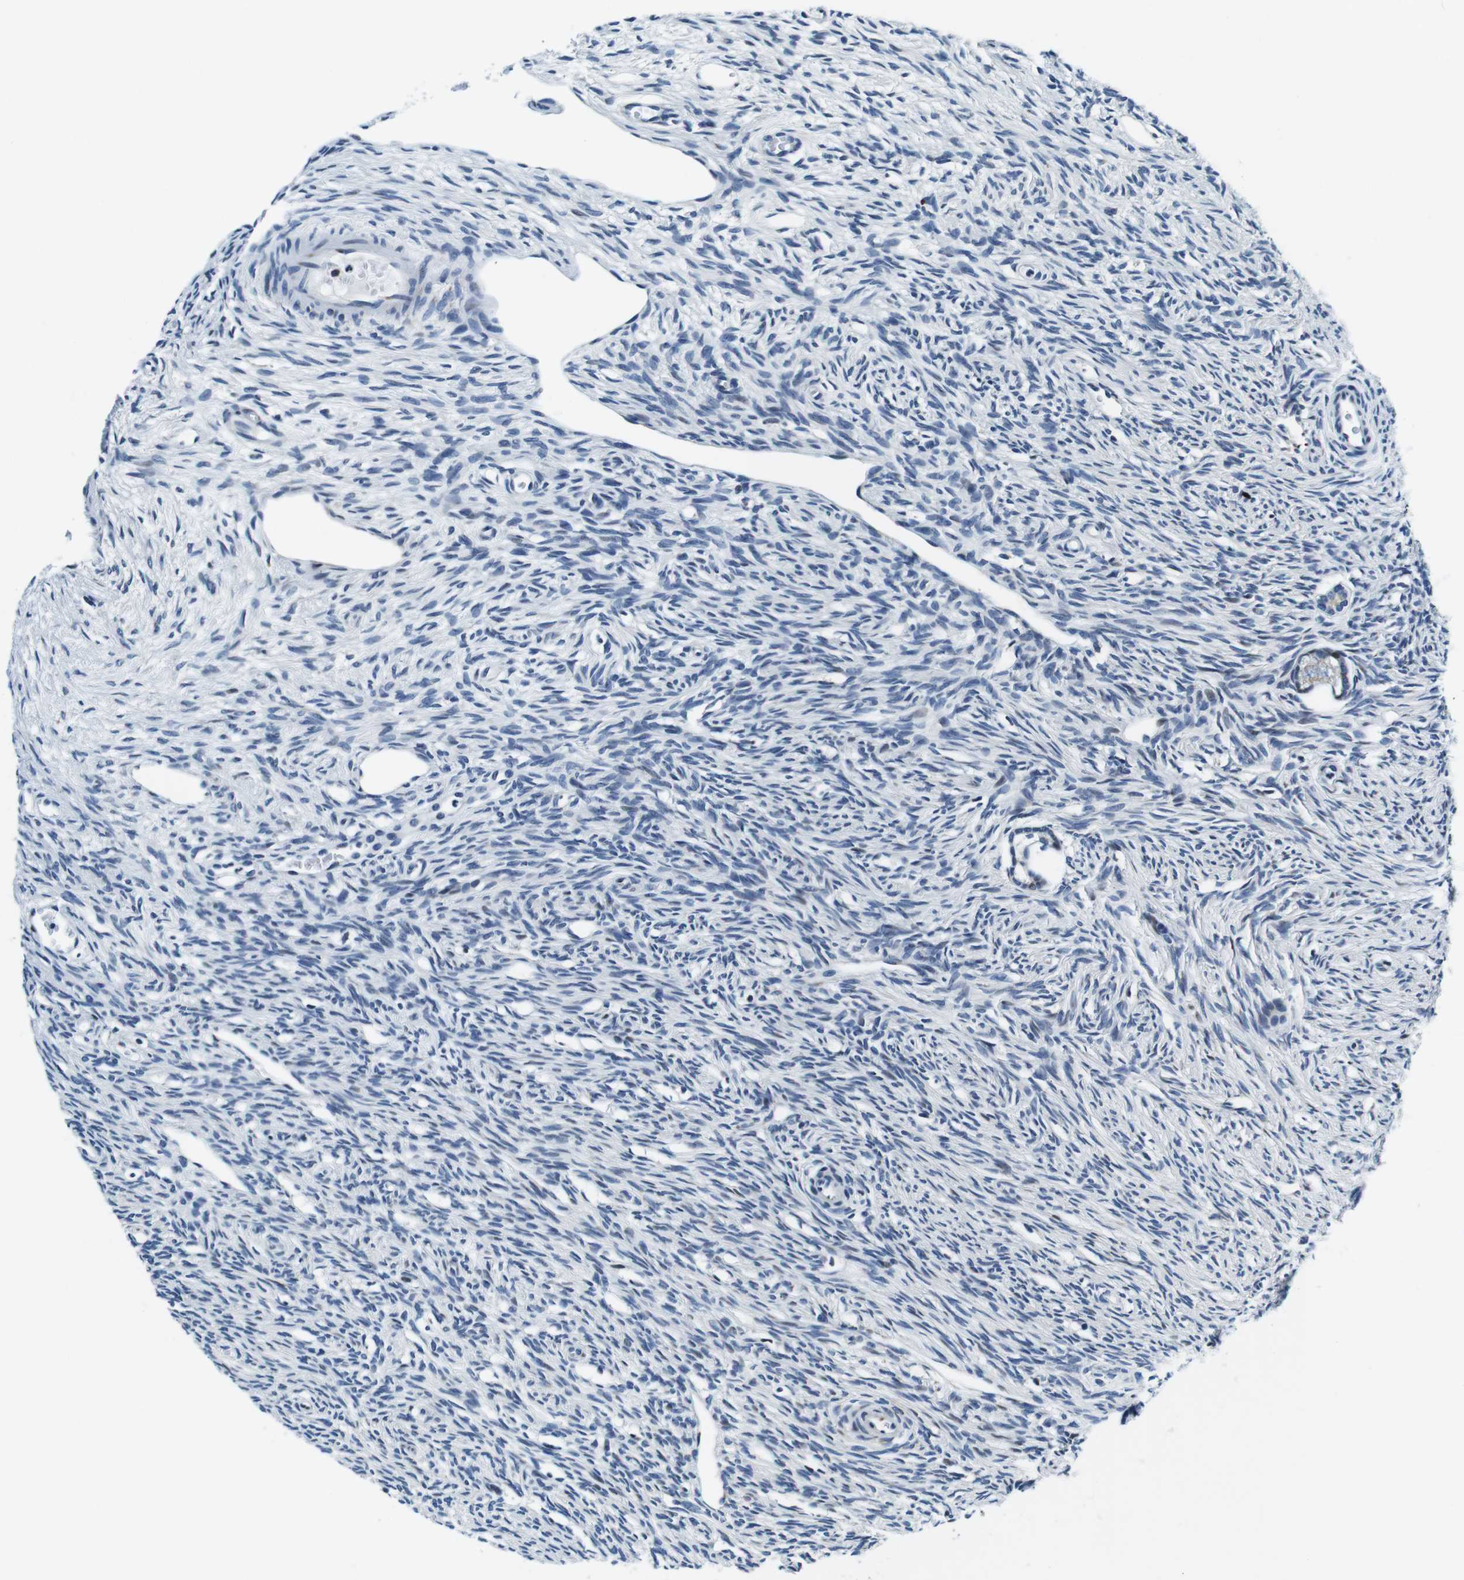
{"staining": {"intensity": "weak", "quantity": "25%-75%", "location": "cytoplasmic/membranous"}, "tissue": "ovary", "cell_type": "Follicle cells", "image_type": "normal", "snomed": [{"axis": "morphology", "description": "Normal tissue, NOS"}, {"axis": "topography", "description": "Ovary"}], "caption": "Protein expression by immunohistochemistry shows weak cytoplasmic/membranous positivity in about 25%-75% of follicle cells in normal ovary.", "gene": "FAR2", "patient": {"sex": "female", "age": 33}}